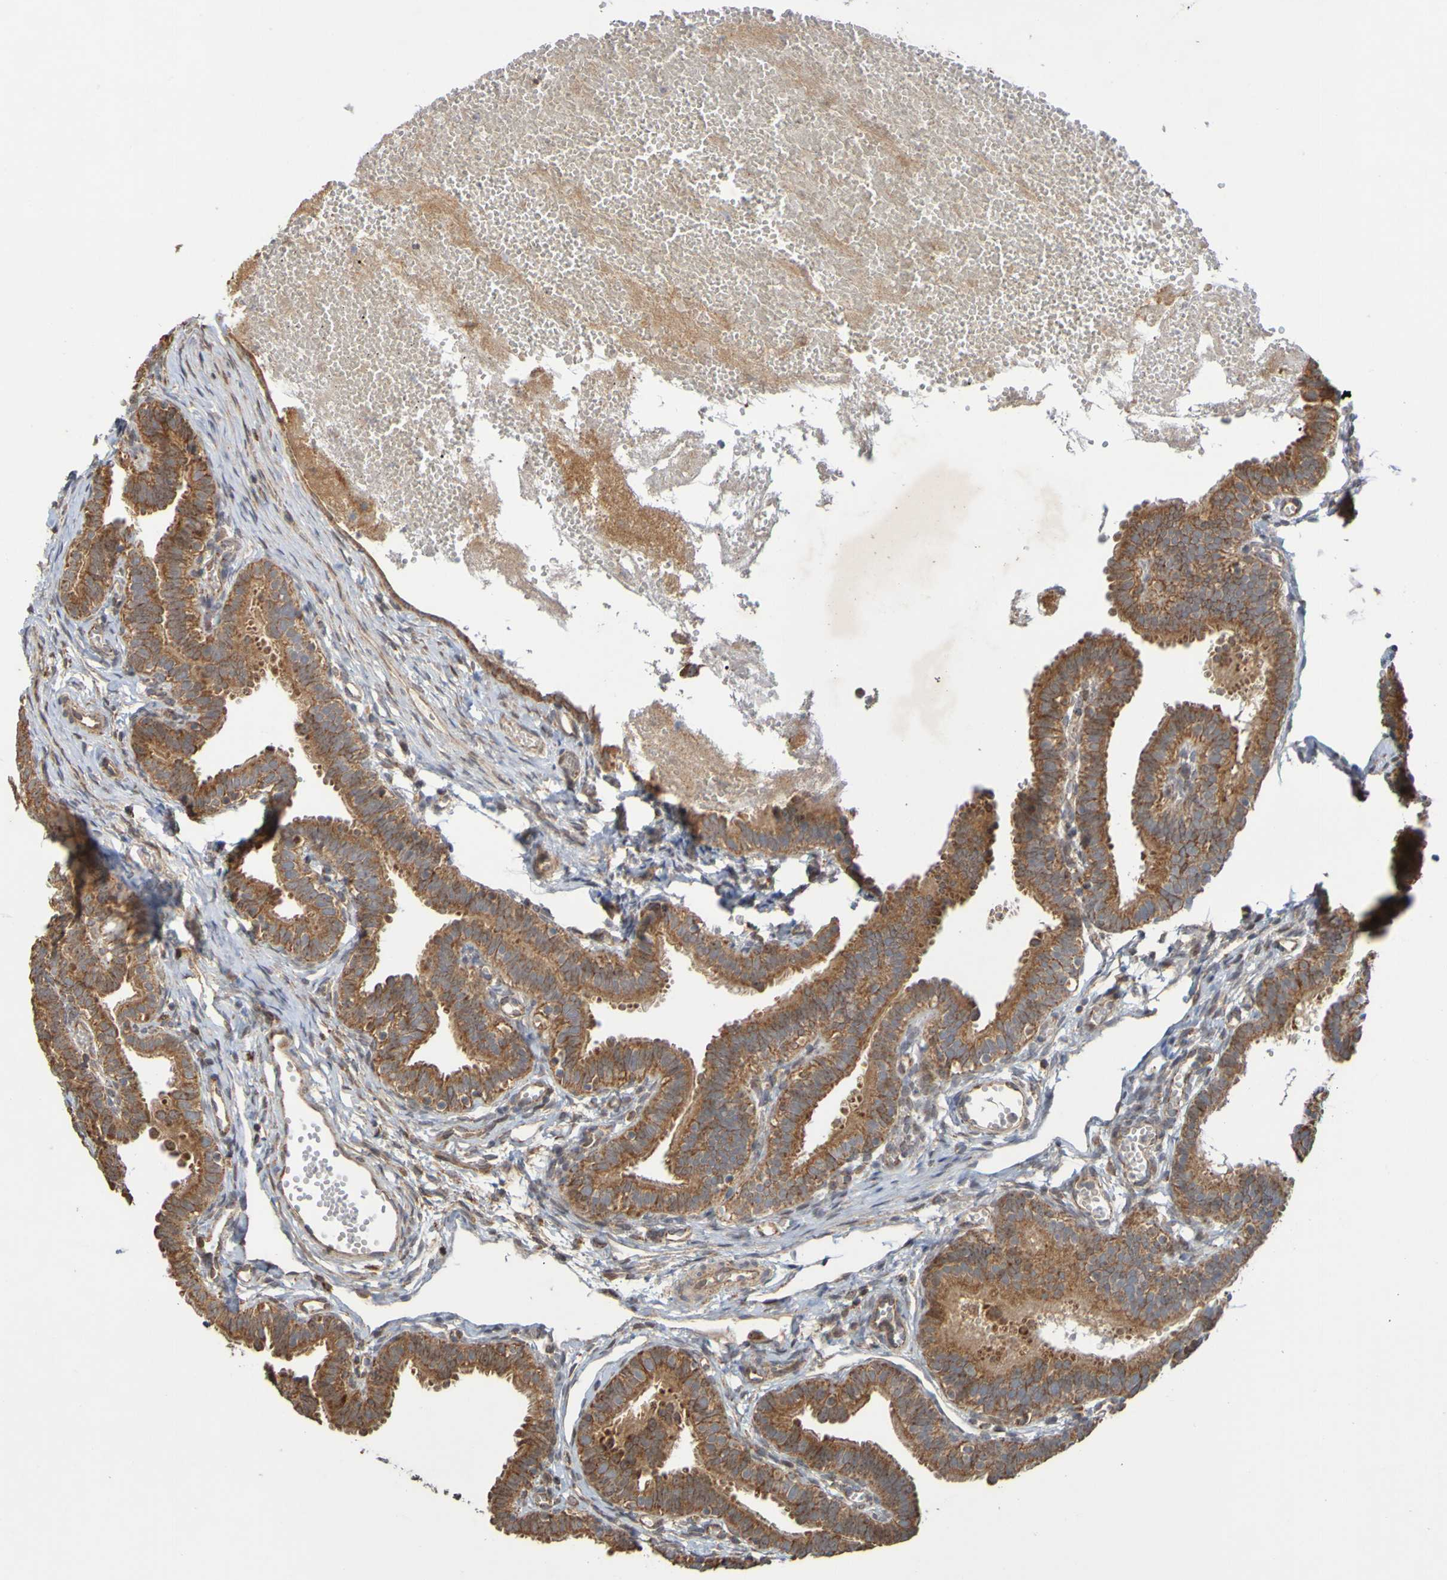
{"staining": {"intensity": "moderate", "quantity": ">75%", "location": "cytoplasmic/membranous"}, "tissue": "fallopian tube", "cell_type": "Glandular cells", "image_type": "normal", "snomed": [{"axis": "morphology", "description": "Normal tissue, NOS"}, {"axis": "topography", "description": "Fallopian tube"}, {"axis": "topography", "description": "Placenta"}], "caption": "Immunohistochemical staining of normal human fallopian tube exhibits moderate cytoplasmic/membranous protein staining in about >75% of glandular cells.", "gene": "TMBIM1", "patient": {"sex": "female", "age": 34}}